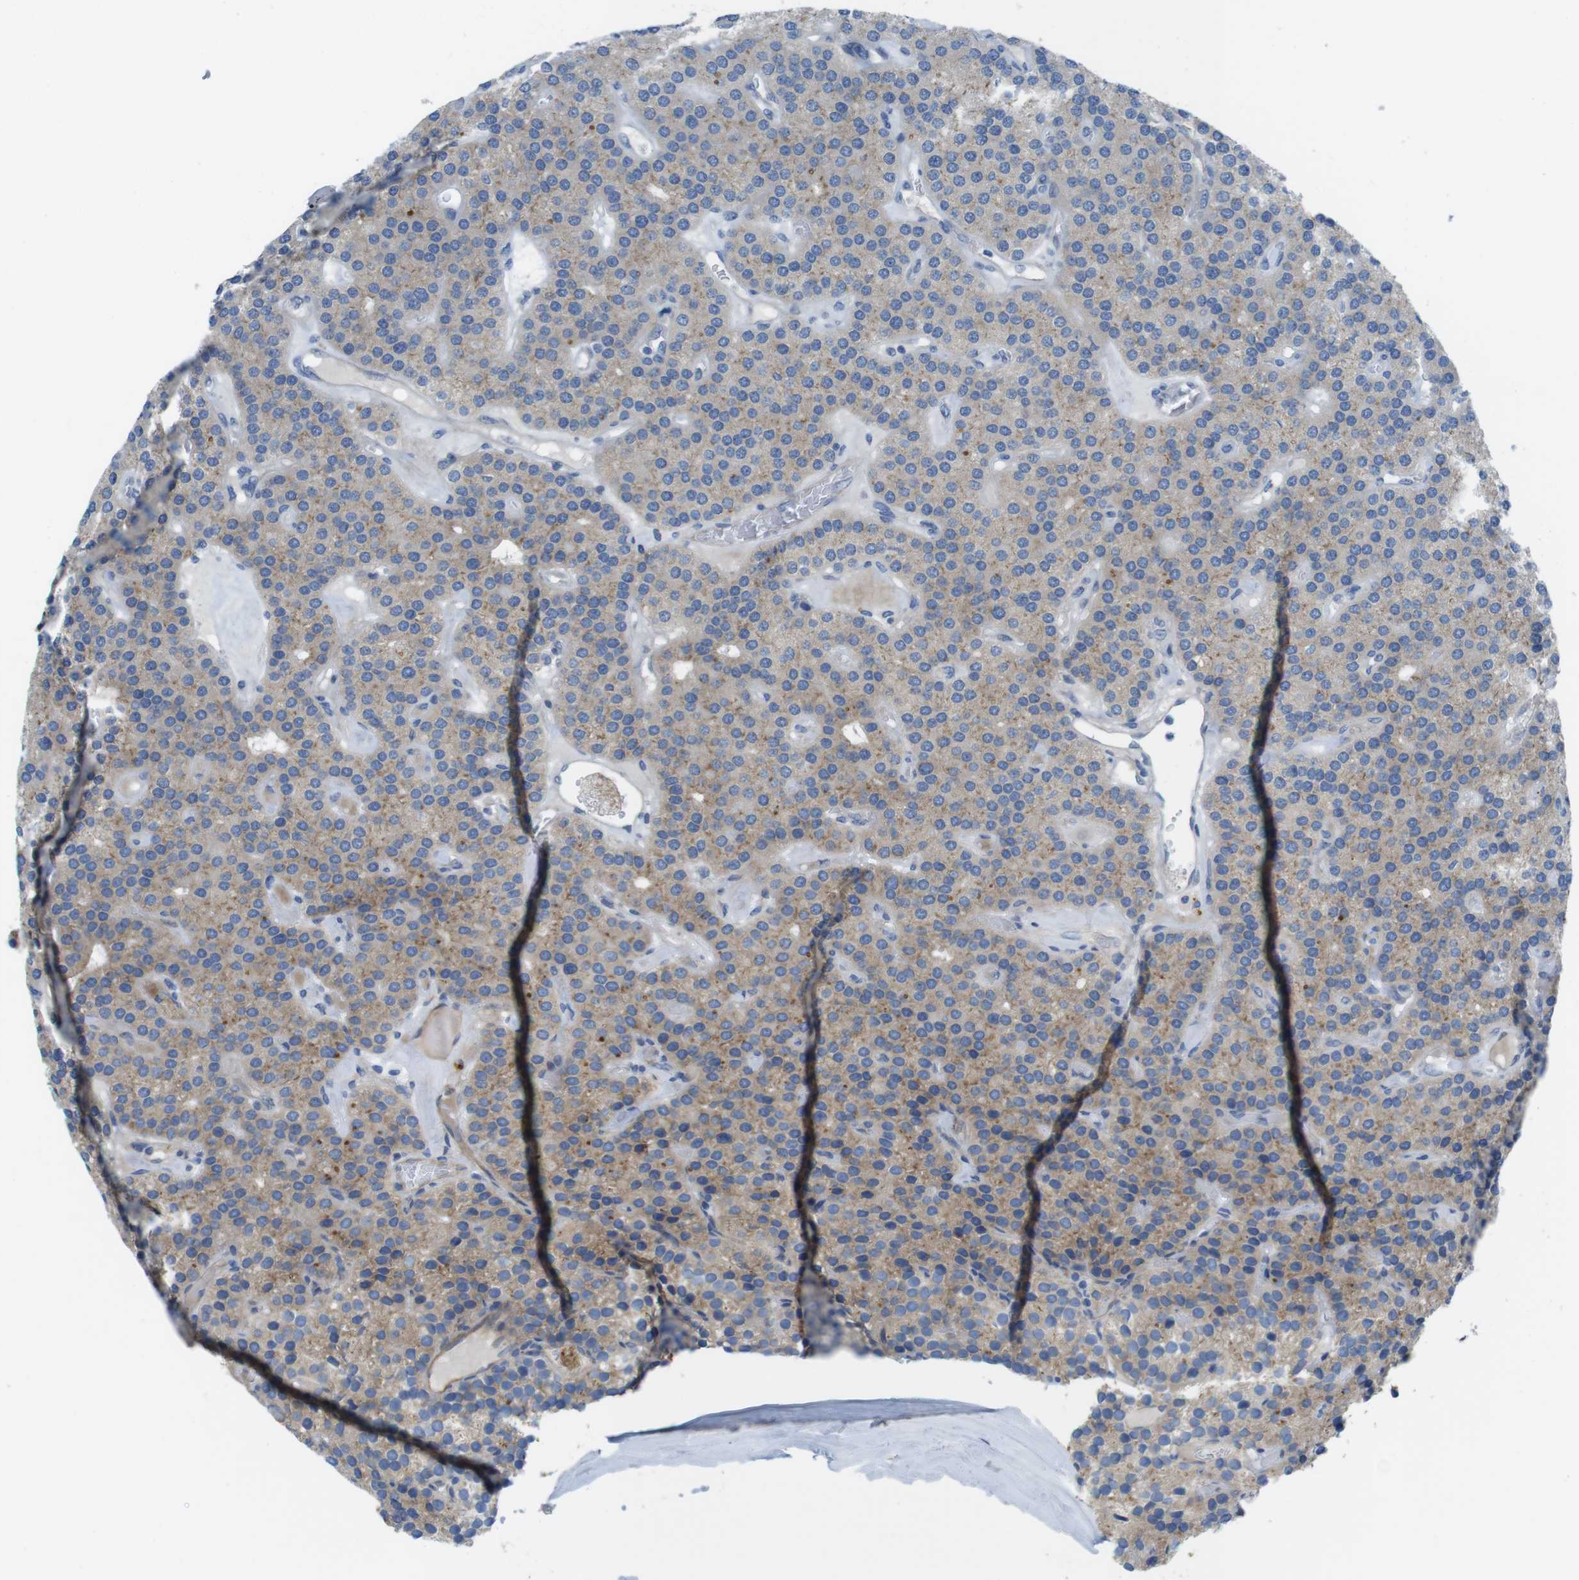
{"staining": {"intensity": "moderate", "quantity": ">75%", "location": "cytoplasmic/membranous"}, "tissue": "parathyroid gland", "cell_type": "Glandular cells", "image_type": "normal", "snomed": [{"axis": "morphology", "description": "Normal tissue, NOS"}, {"axis": "morphology", "description": "Adenoma, NOS"}, {"axis": "topography", "description": "Parathyroid gland"}], "caption": "An immunohistochemistry (IHC) micrograph of benign tissue is shown. Protein staining in brown highlights moderate cytoplasmic/membranous positivity in parathyroid gland within glandular cells. The staining is performed using DAB (3,3'-diaminobenzidine) brown chromogen to label protein expression. The nuclei are counter-stained blue using hematoxylin.", "gene": "TMEM234", "patient": {"sex": "female", "age": 86}}